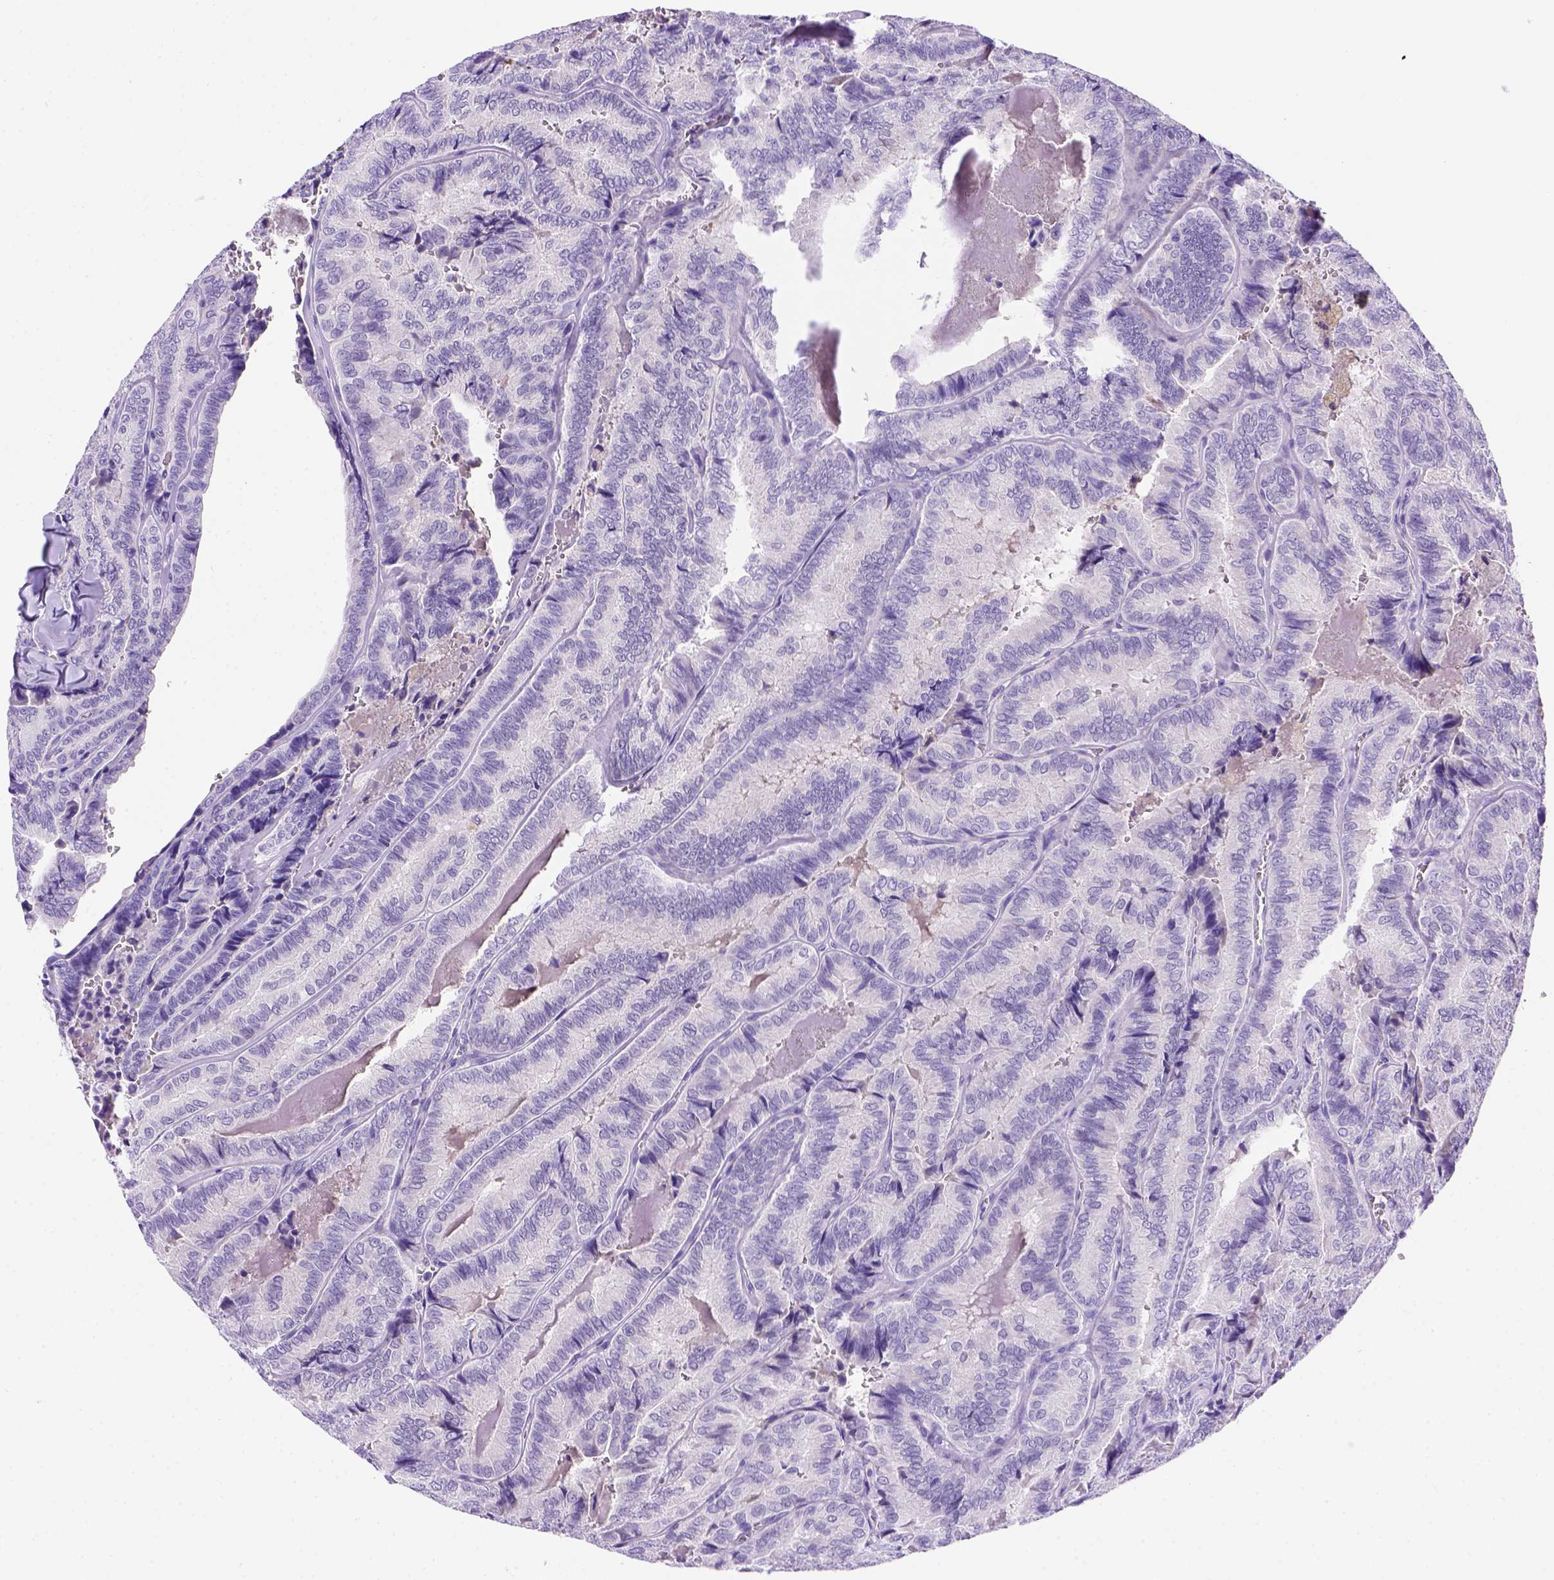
{"staining": {"intensity": "negative", "quantity": "none", "location": "none"}, "tissue": "thyroid cancer", "cell_type": "Tumor cells", "image_type": "cancer", "snomed": [{"axis": "morphology", "description": "Papillary adenocarcinoma, NOS"}, {"axis": "topography", "description": "Thyroid gland"}], "caption": "Tumor cells show no significant staining in thyroid cancer.", "gene": "FAM81B", "patient": {"sex": "female", "age": 75}}